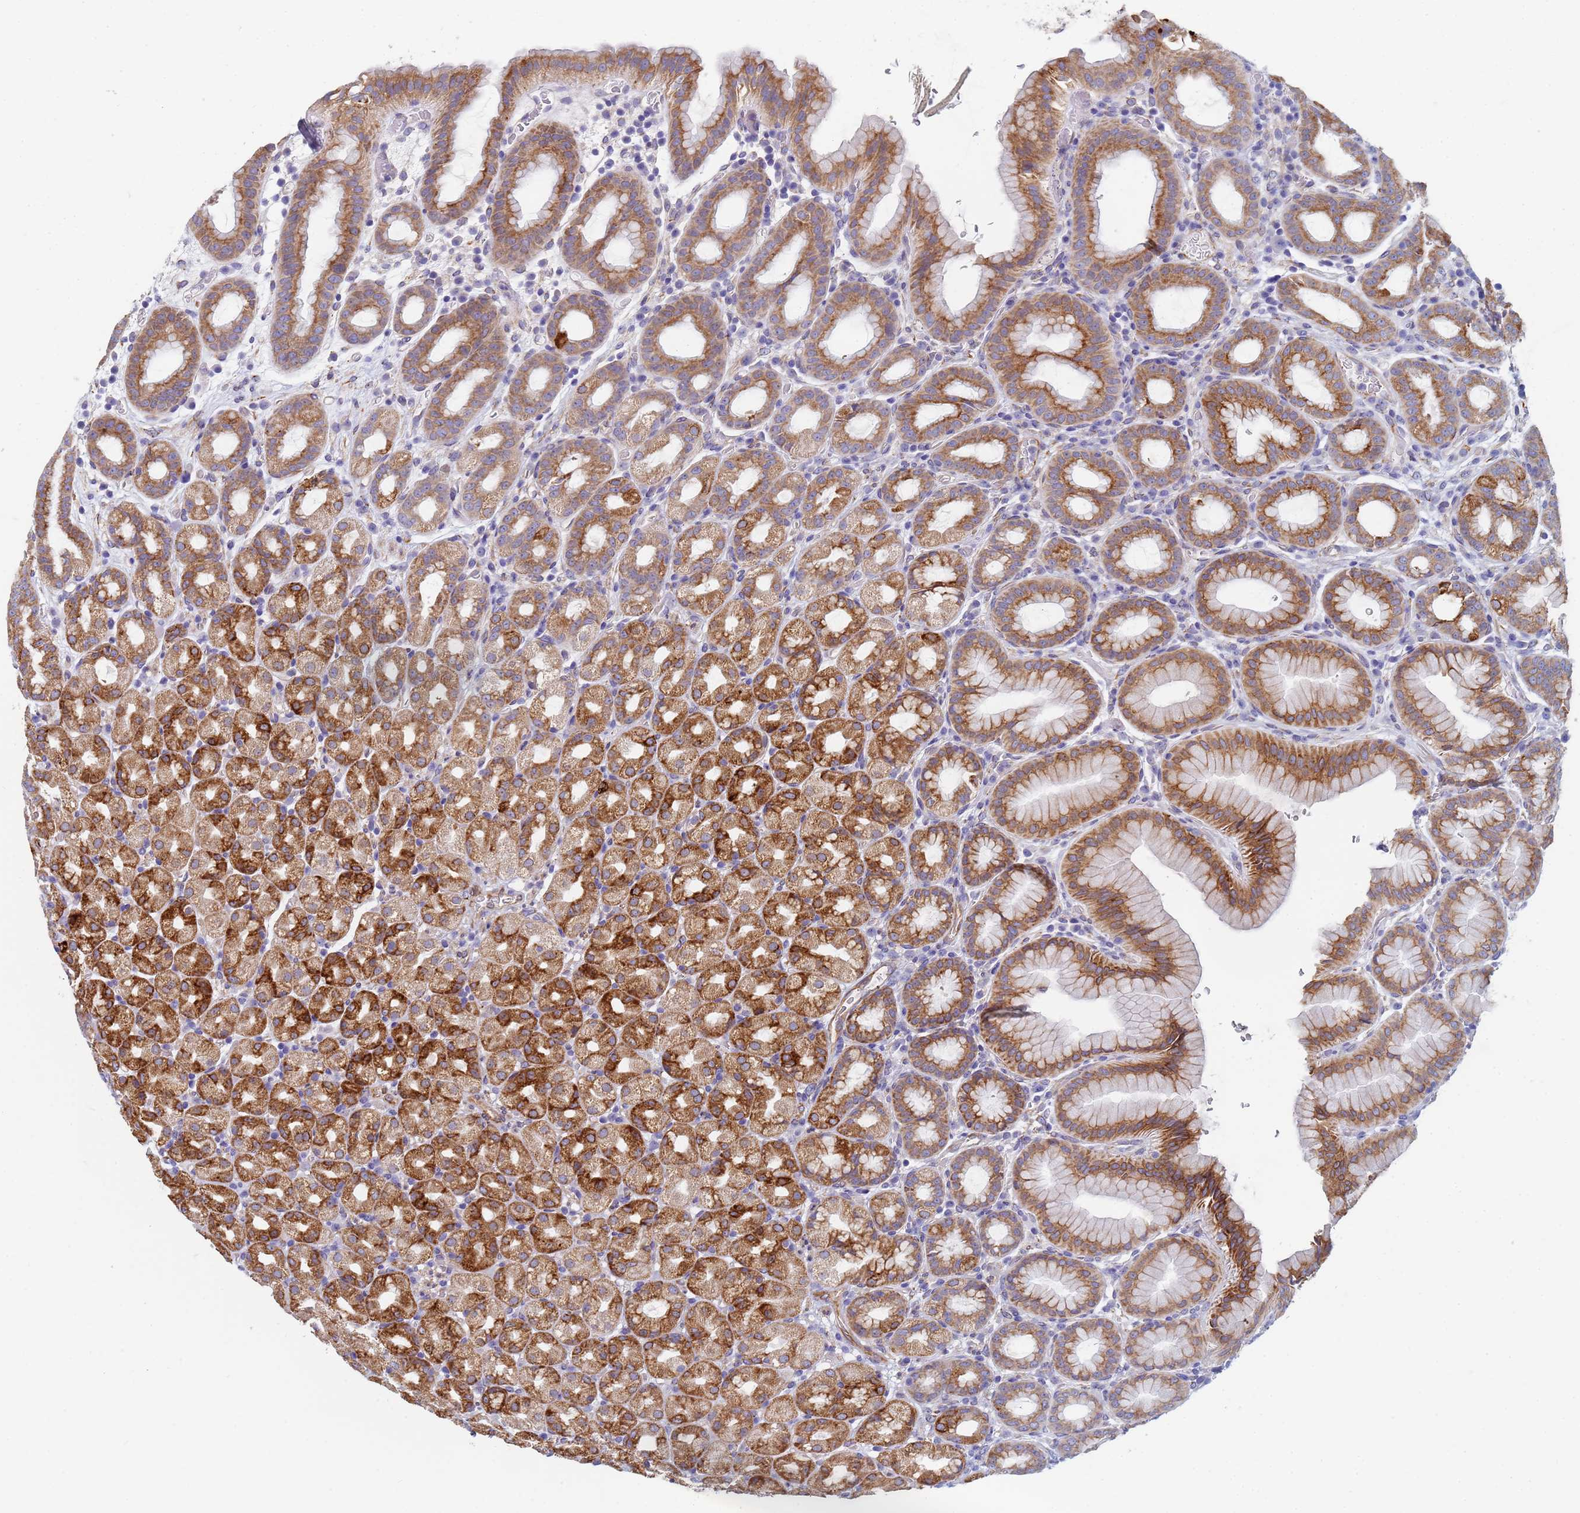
{"staining": {"intensity": "strong", "quantity": ">75%", "location": "cytoplasmic/membranous"}, "tissue": "stomach", "cell_type": "Glandular cells", "image_type": "normal", "snomed": [{"axis": "morphology", "description": "Normal tissue, NOS"}, {"axis": "topography", "description": "Stomach, upper"}, {"axis": "topography", "description": "Stomach, lower"}, {"axis": "topography", "description": "Small intestine"}], "caption": "High-magnification brightfield microscopy of normal stomach stained with DAB (3,3'-diaminobenzidine) (brown) and counterstained with hematoxylin (blue). glandular cells exhibit strong cytoplasmic/membranous expression is appreciated in approximately>75% of cells.", "gene": "GDAP2", "patient": {"sex": "male", "age": 68}}